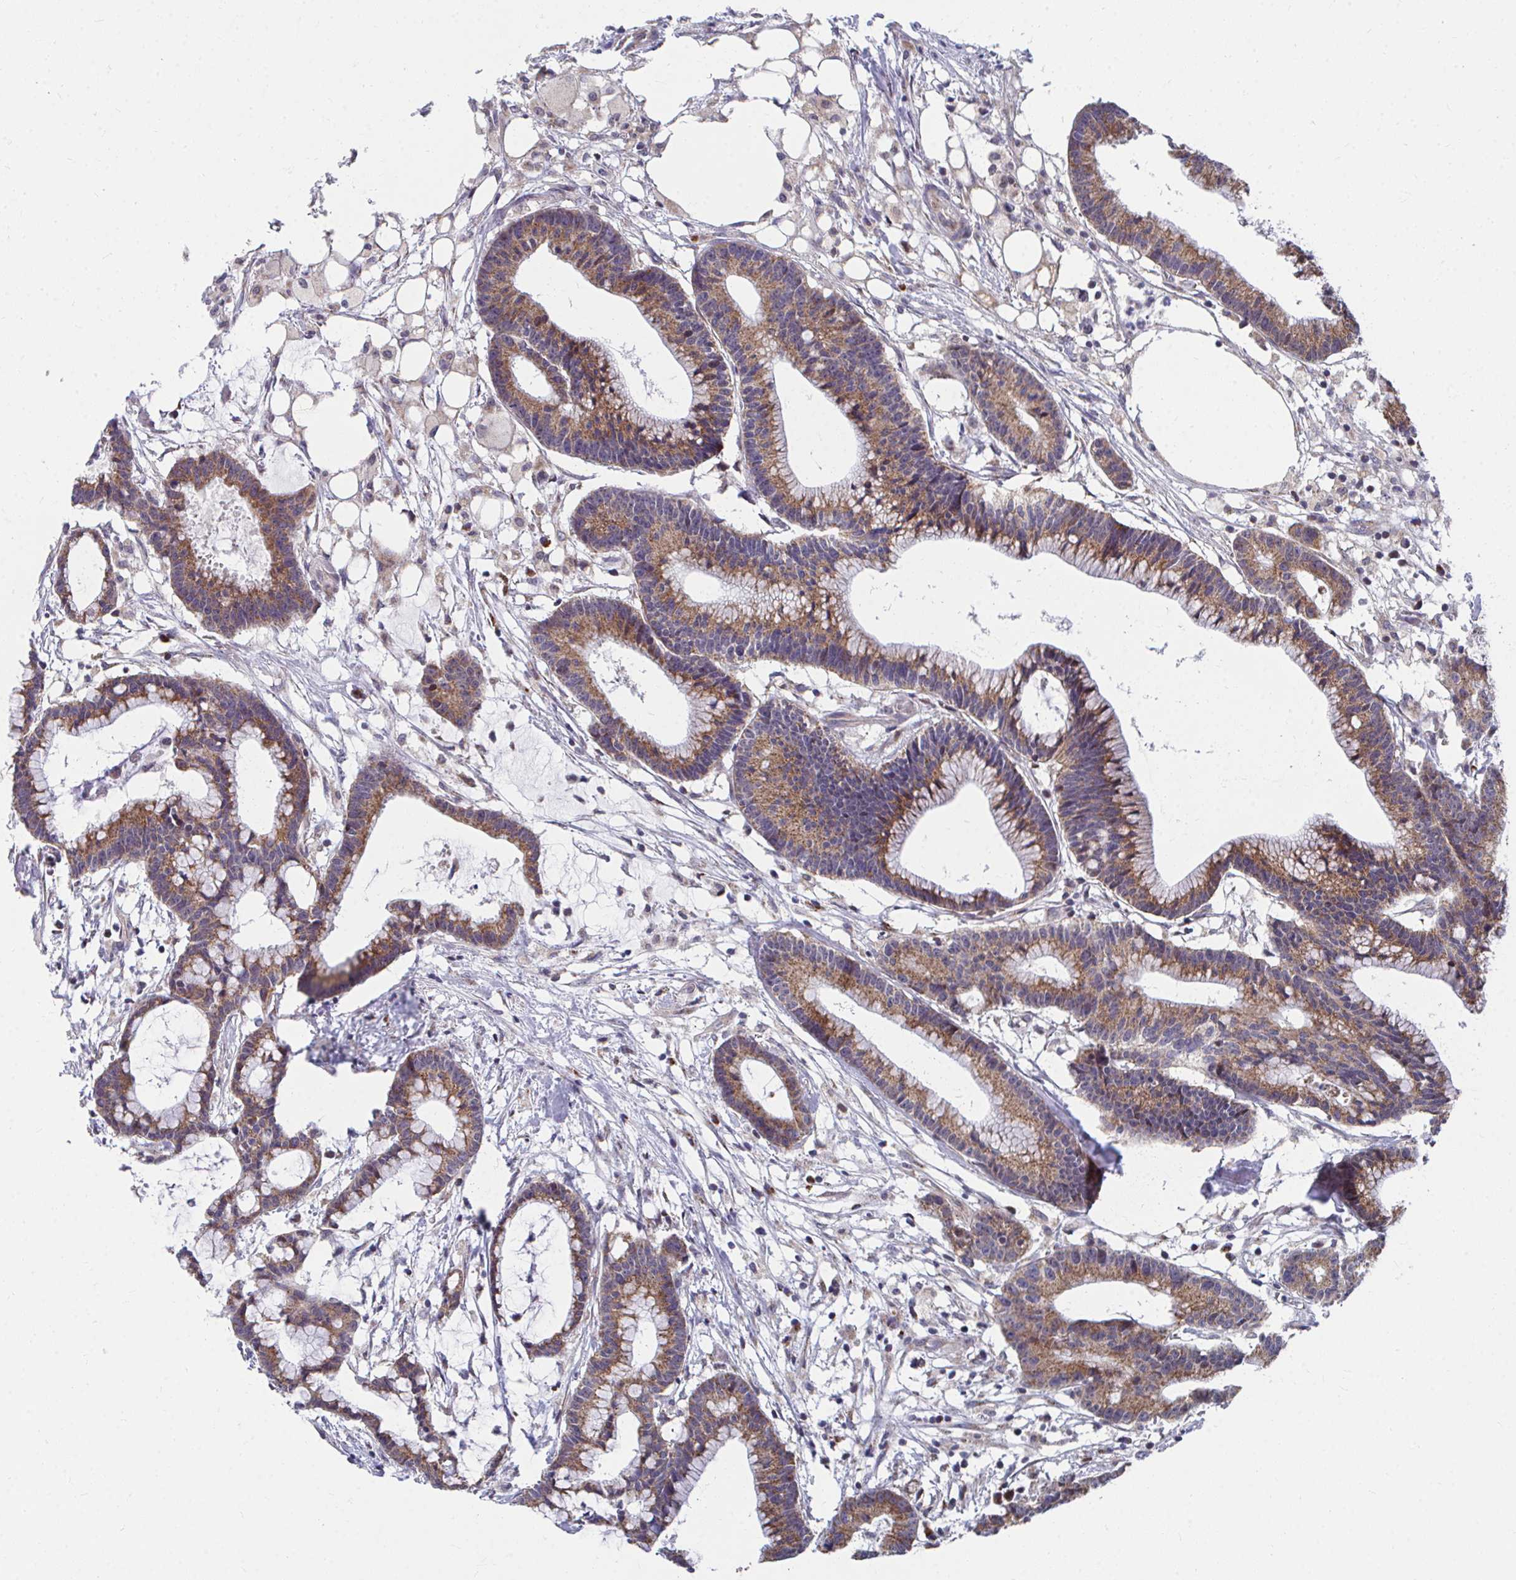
{"staining": {"intensity": "moderate", "quantity": ">75%", "location": "cytoplasmic/membranous"}, "tissue": "colorectal cancer", "cell_type": "Tumor cells", "image_type": "cancer", "snomed": [{"axis": "morphology", "description": "Adenocarcinoma, NOS"}, {"axis": "topography", "description": "Colon"}], "caption": "This is a photomicrograph of immunohistochemistry staining of colorectal cancer, which shows moderate staining in the cytoplasmic/membranous of tumor cells.", "gene": "PEX3", "patient": {"sex": "female", "age": 78}}